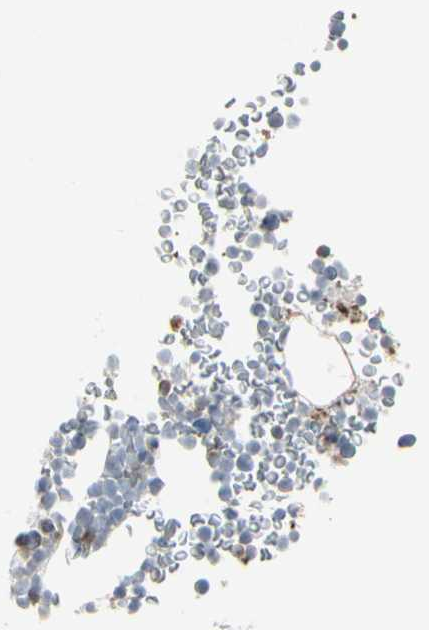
{"staining": {"intensity": "moderate", "quantity": "<25%", "location": "cytoplasmic/membranous"}, "tissue": "bone marrow", "cell_type": "Hematopoietic cells", "image_type": "normal", "snomed": [{"axis": "morphology", "description": "Normal tissue, NOS"}, {"axis": "topography", "description": "Bone marrow"}], "caption": "A high-resolution photomicrograph shows immunohistochemistry (IHC) staining of unremarkable bone marrow, which displays moderate cytoplasmic/membranous staining in approximately <25% of hematopoietic cells.", "gene": "ATP6V1B2", "patient": {"sex": "male"}}